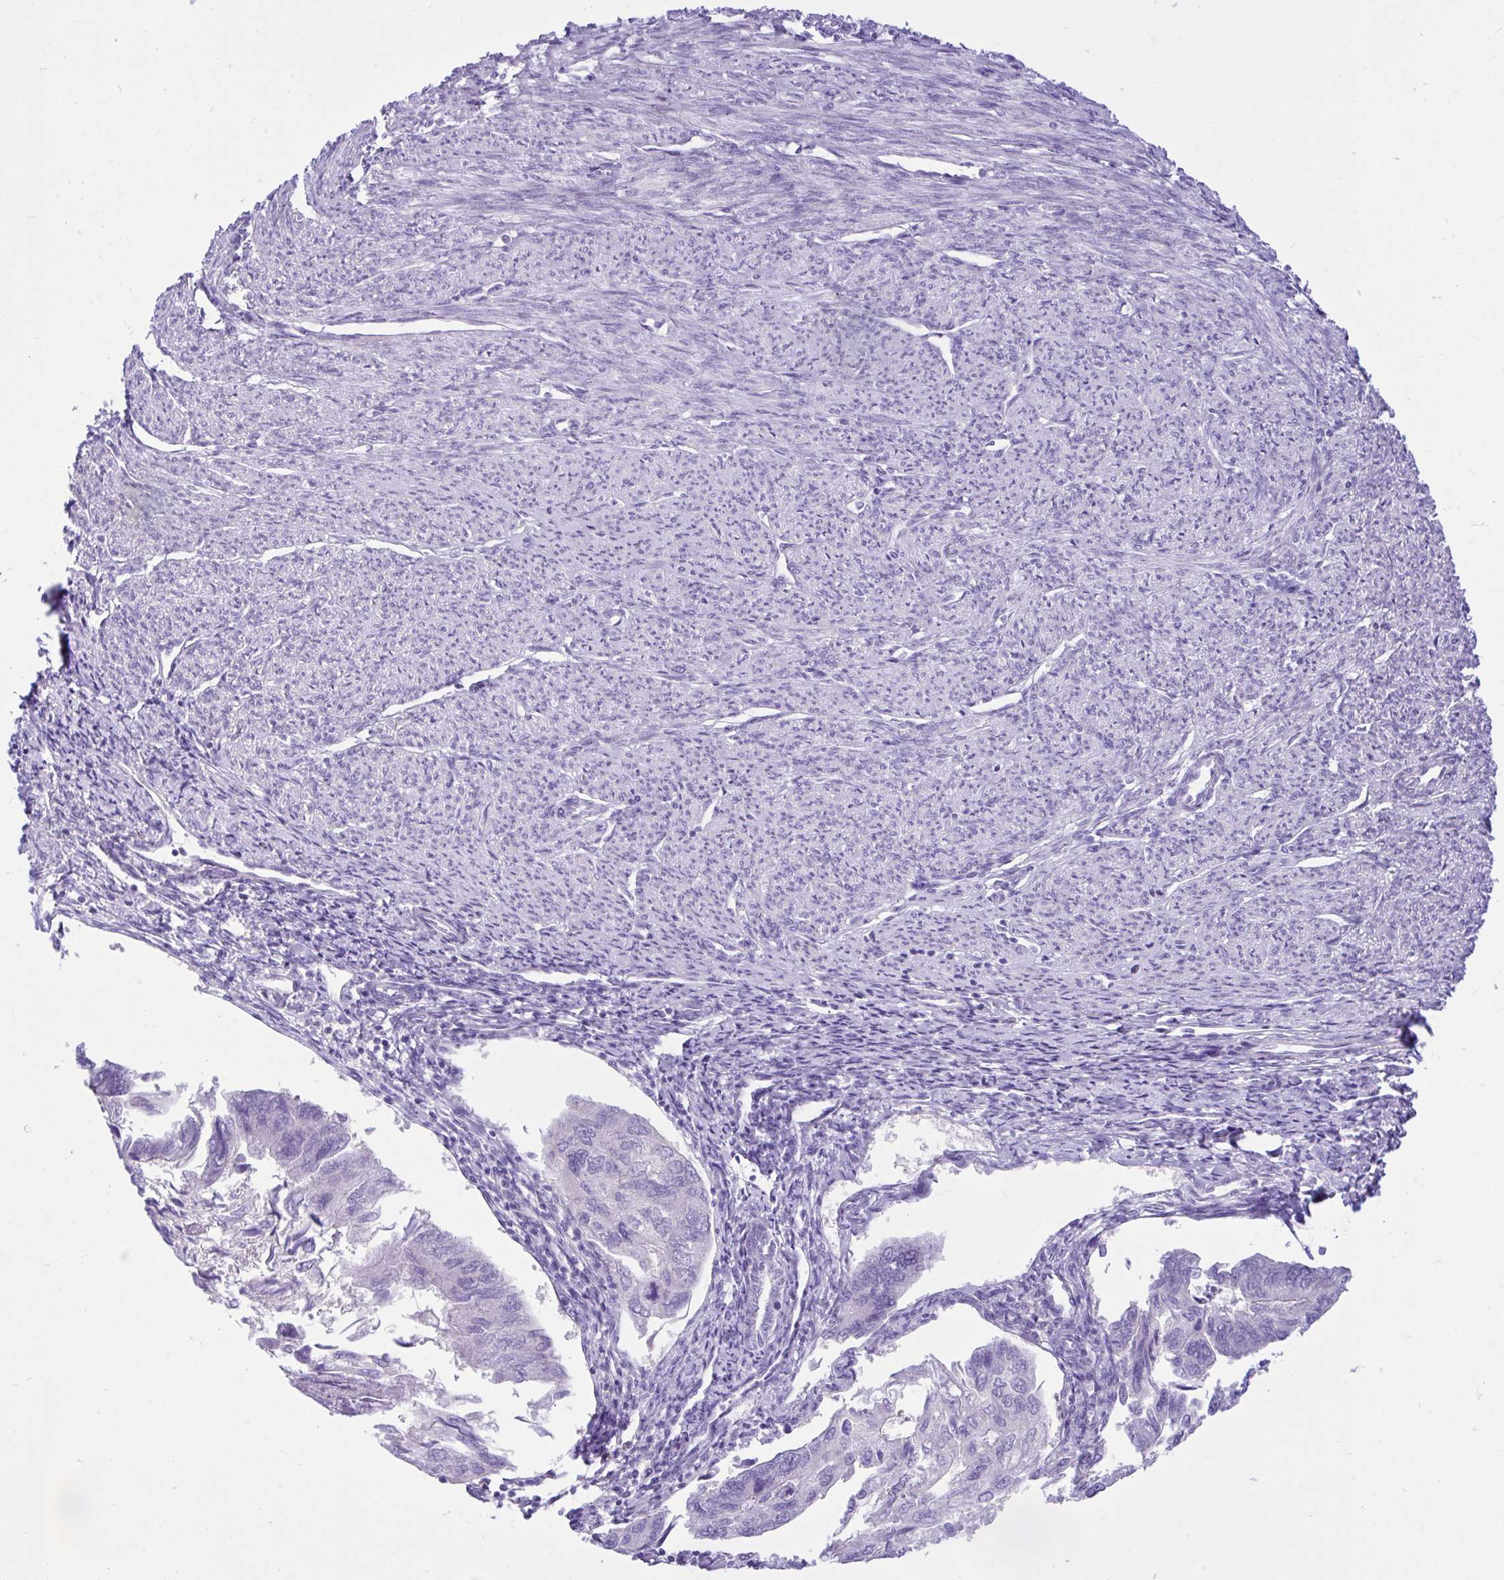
{"staining": {"intensity": "negative", "quantity": "none", "location": "none"}, "tissue": "endometrial cancer", "cell_type": "Tumor cells", "image_type": "cancer", "snomed": [{"axis": "morphology", "description": "Carcinoma, NOS"}, {"axis": "topography", "description": "Uterus"}], "caption": "There is no significant expression in tumor cells of carcinoma (endometrial).", "gene": "ZNF101", "patient": {"sex": "female", "age": 76}}